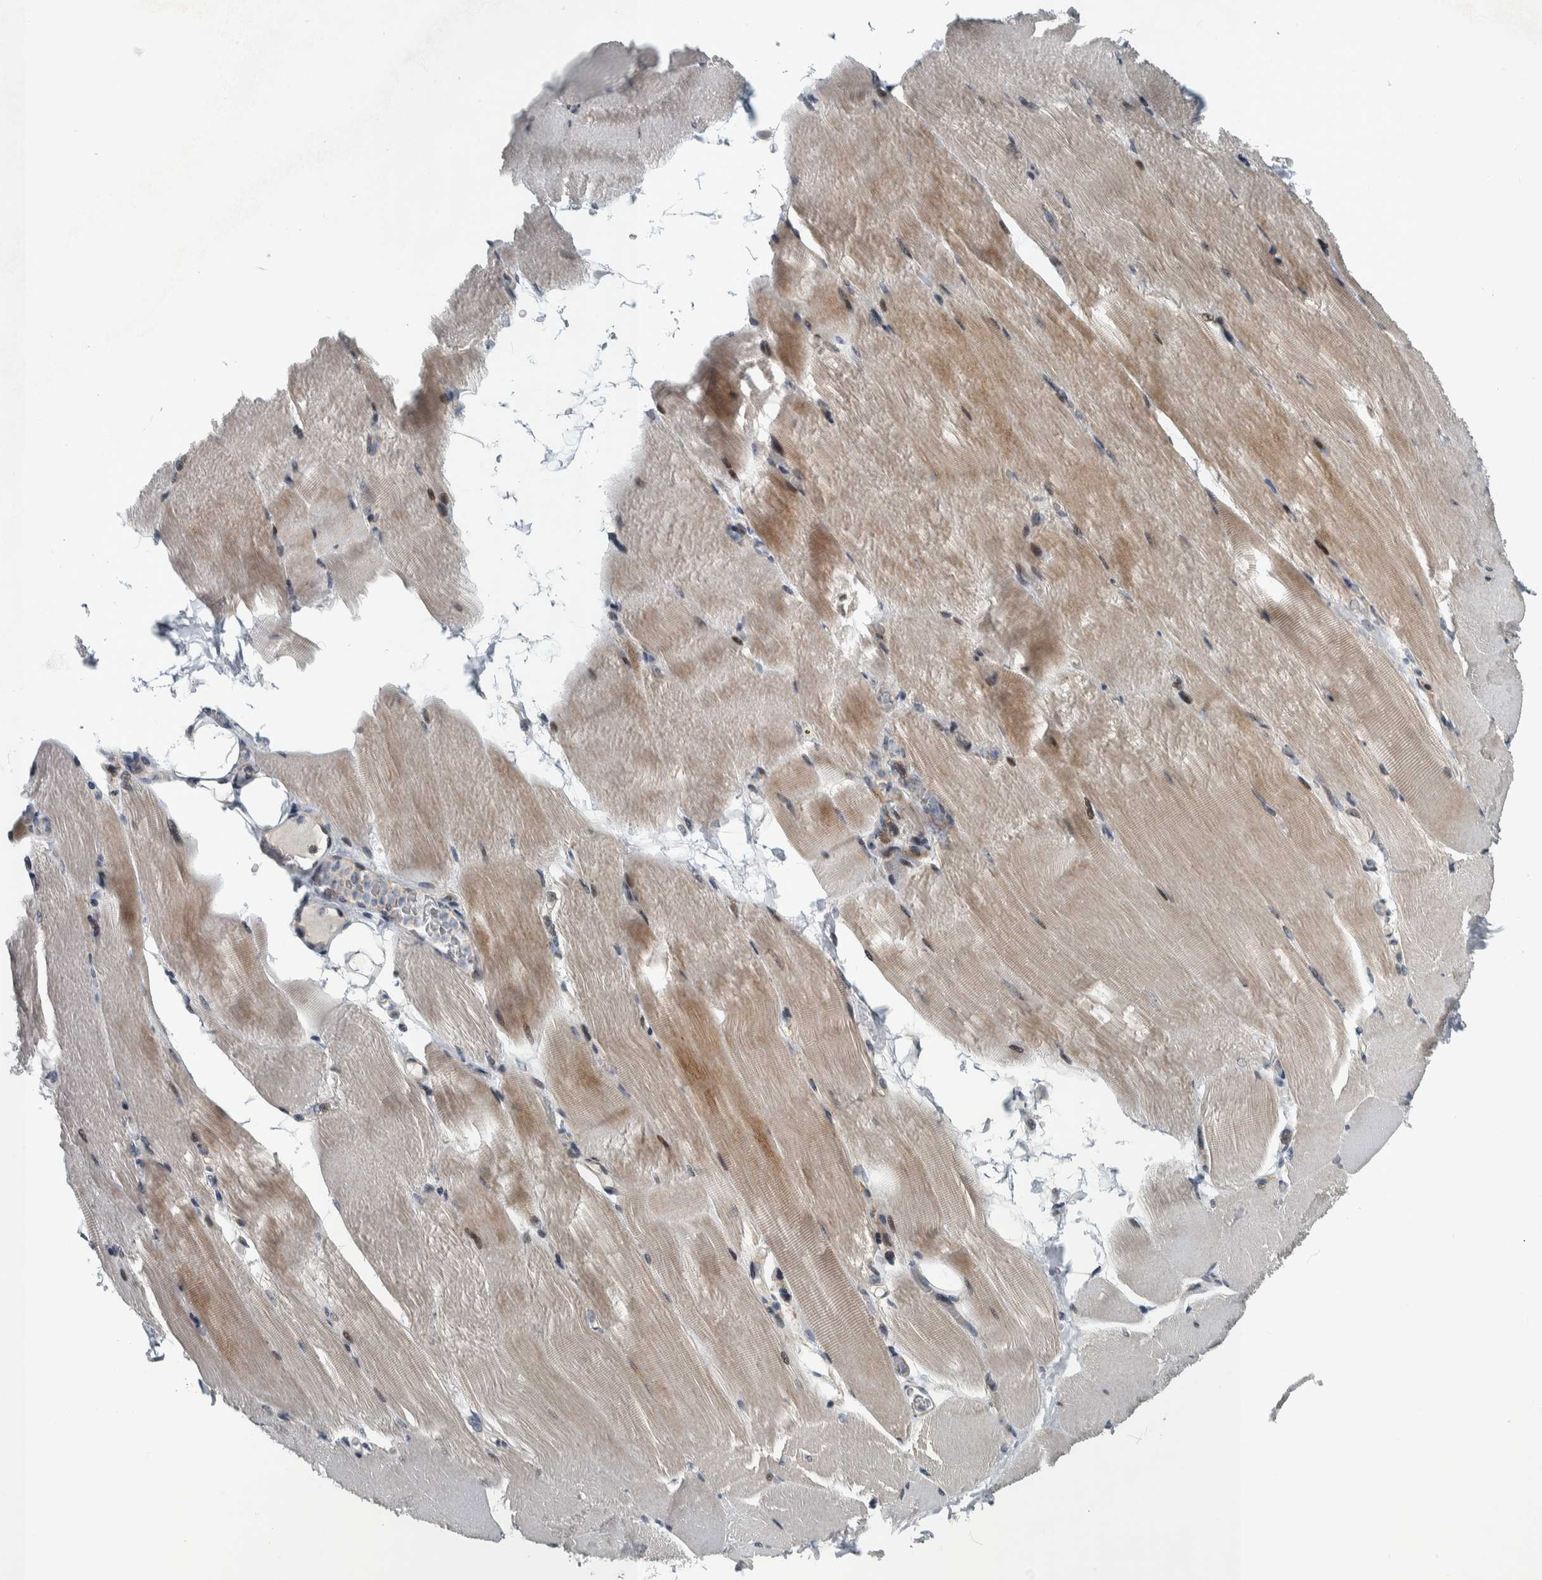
{"staining": {"intensity": "weak", "quantity": ">75%", "location": "cytoplasmic/membranous"}, "tissue": "skeletal muscle", "cell_type": "Myocytes", "image_type": "normal", "snomed": [{"axis": "morphology", "description": "Normal tissue, NOS"}, {"axis": "topography", "description": "Skeletal muscle"}, {"axis": "topography", "description": "Parathyroid gland"}], "caption": "High-magnification brightfield microscopy of unremarkable skeletal muscle stained with DAB (3,3'-diaminobenzidine) (brown) and counterstained with hematoxylin (blue). myocytes exhibit weak cytoplasmic/membranous staining is seen in approximately>75% of cells. The protein of interest is stained brown, and the nuclei are stained in blue (DAB IHC with brightfield microscopy, high magnification).", "gene": "BAIAP2L1", "patient": {"sex": "female", "age": 37}}